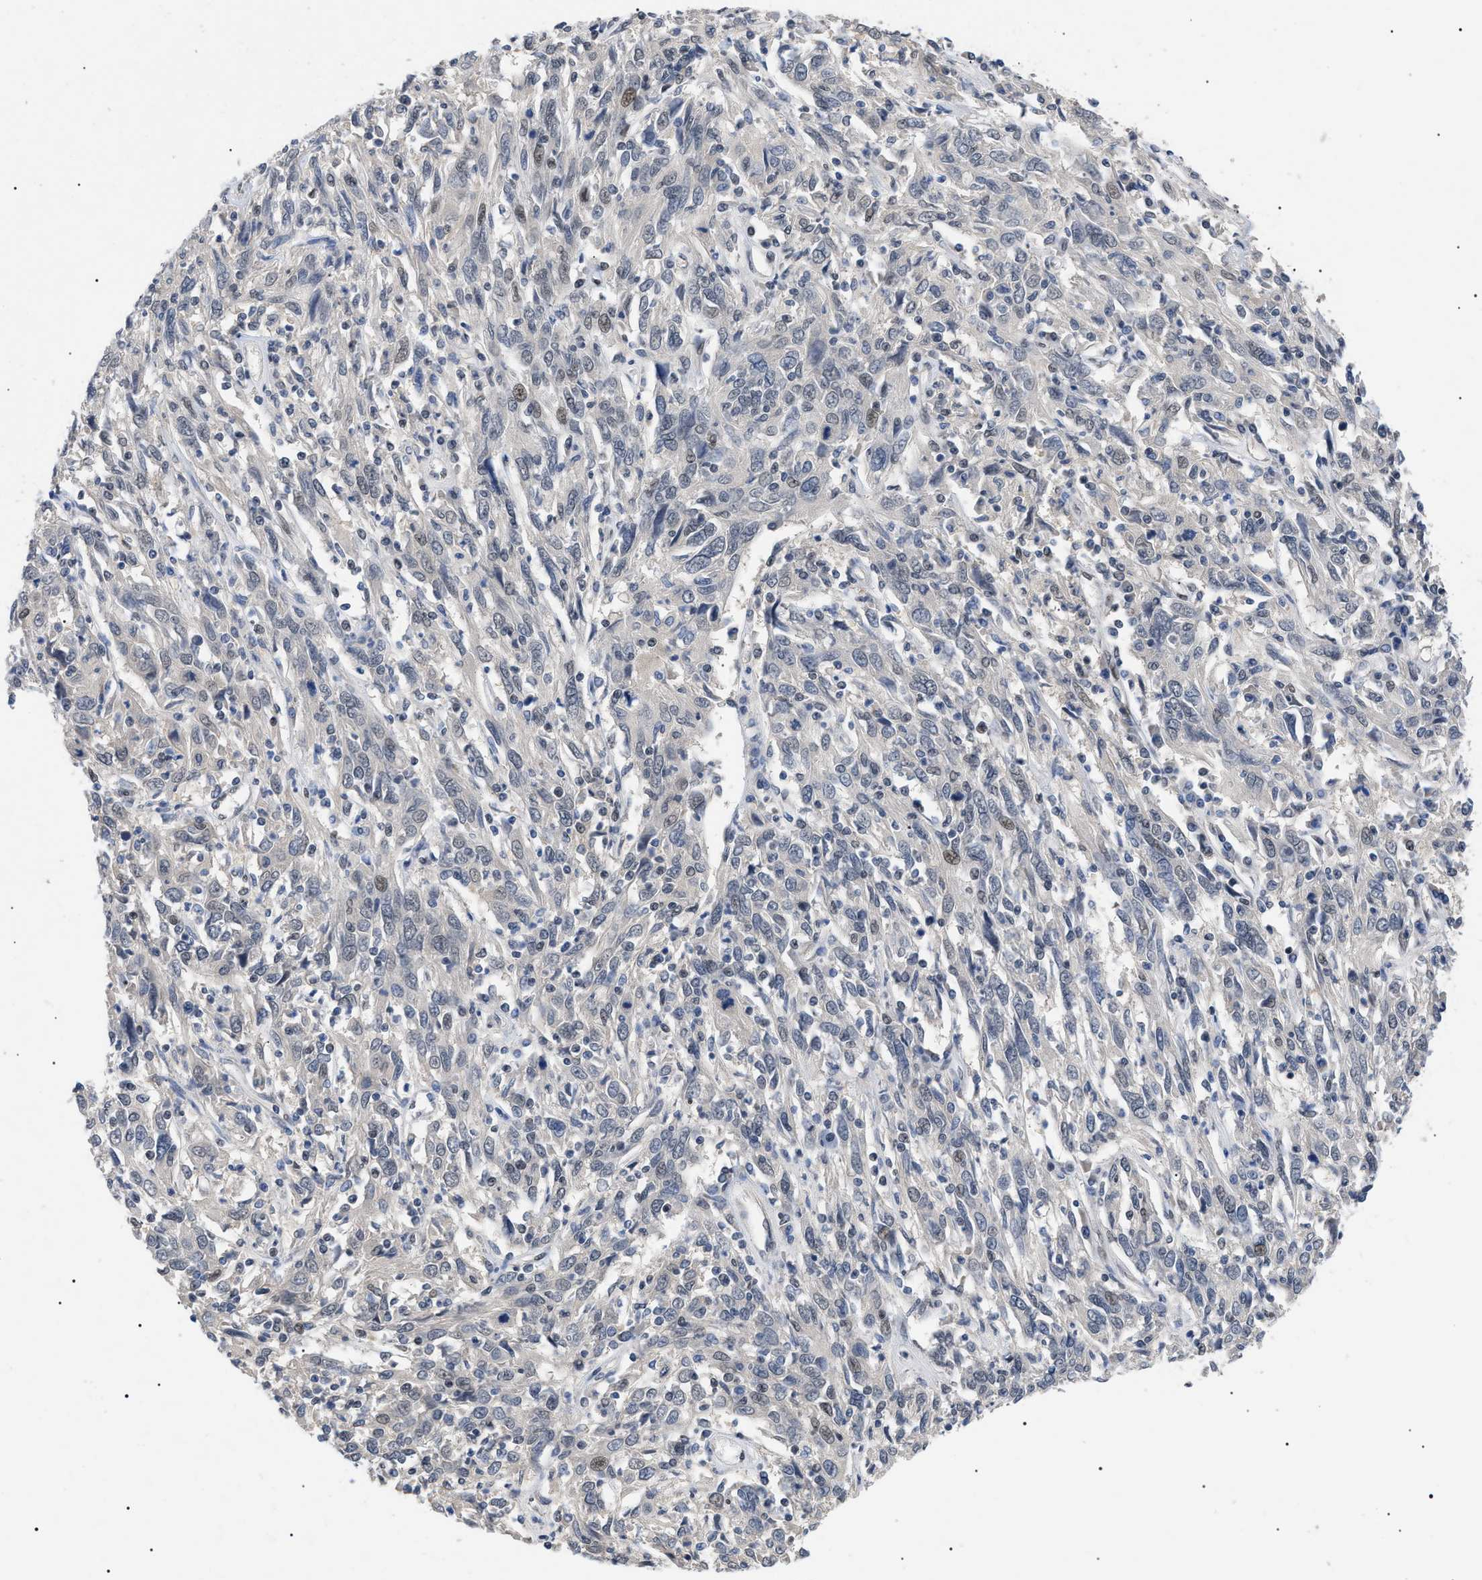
{"staining": {"intensity": "weak", "quantity": "25%-75%", "location": "nuclear"}, "tissue": "cervical cancer", "cell_type": "Tumor cells", "image_type": "cancer", "snomed": [{"axis": "morphology", "description": "Squamous cell carcinoma, NOS"}, {"axis": "topography", "description": "Cervix"}], "caption": "Tumor cells demonstrate low levels of weak nuclear staining in about 25%-75% of cells in human cervical squamous cell carcinoma.", "gene": "GARRE1", "patient": {"sex": "female", "age": 46}}